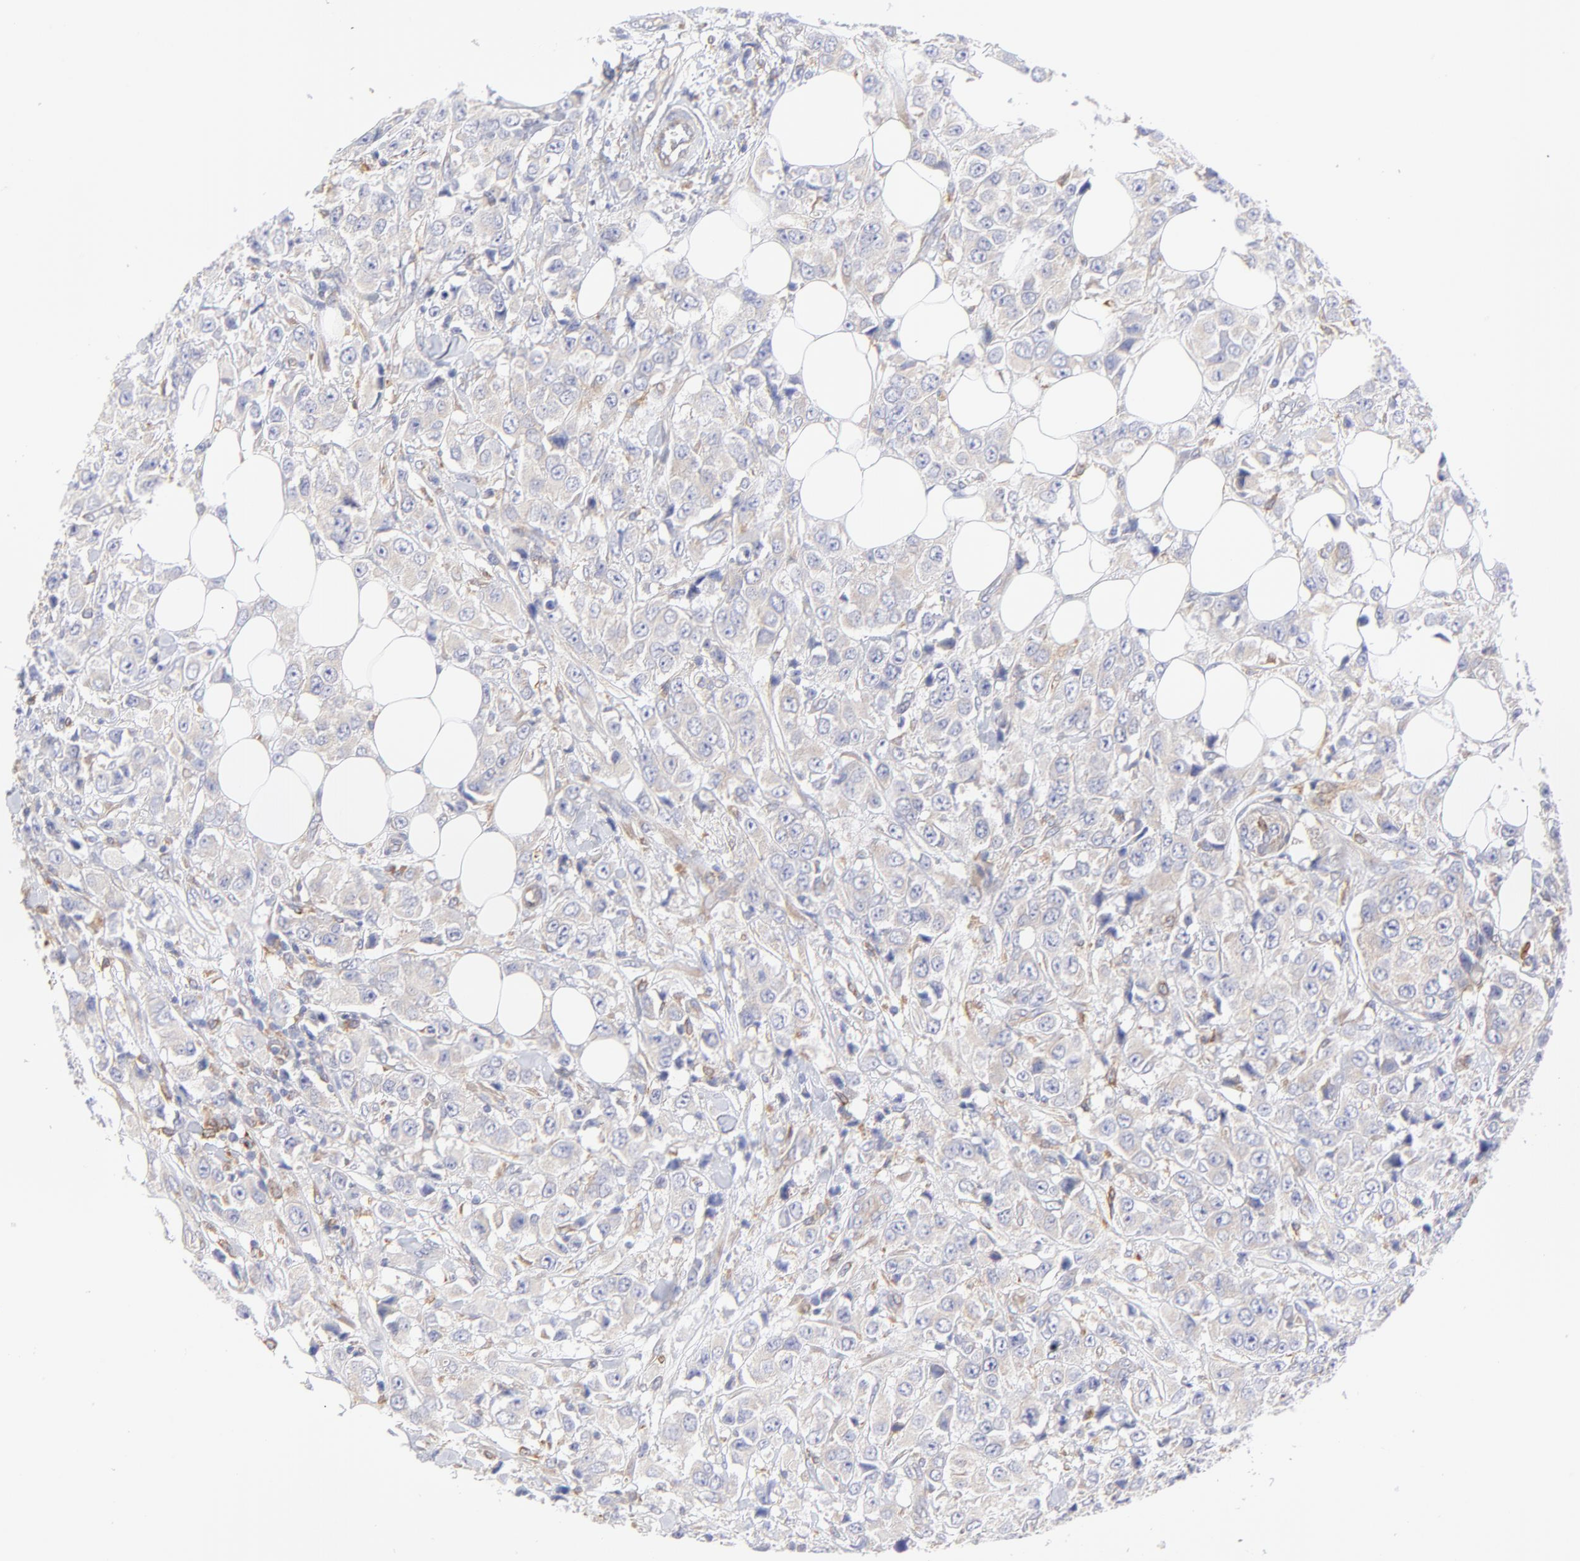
{"staining": {"intensity": "weak", "quantity": "<25%", "location": "cytoplasmic/membranous"}, "tissue": "breast cancer", "cell_type": "Tumor cells", "image_type": "cancer", "snomed": [{"axis": "morphology", "description": "Duct carcinoma"}, {"axis": "topography", "description": "Breast"}], "caption": "Tumor cells show no significant protein staining in breast cancer.", "gene": "MOSPD2", "patient": {"sex": "female", "age": 58}}